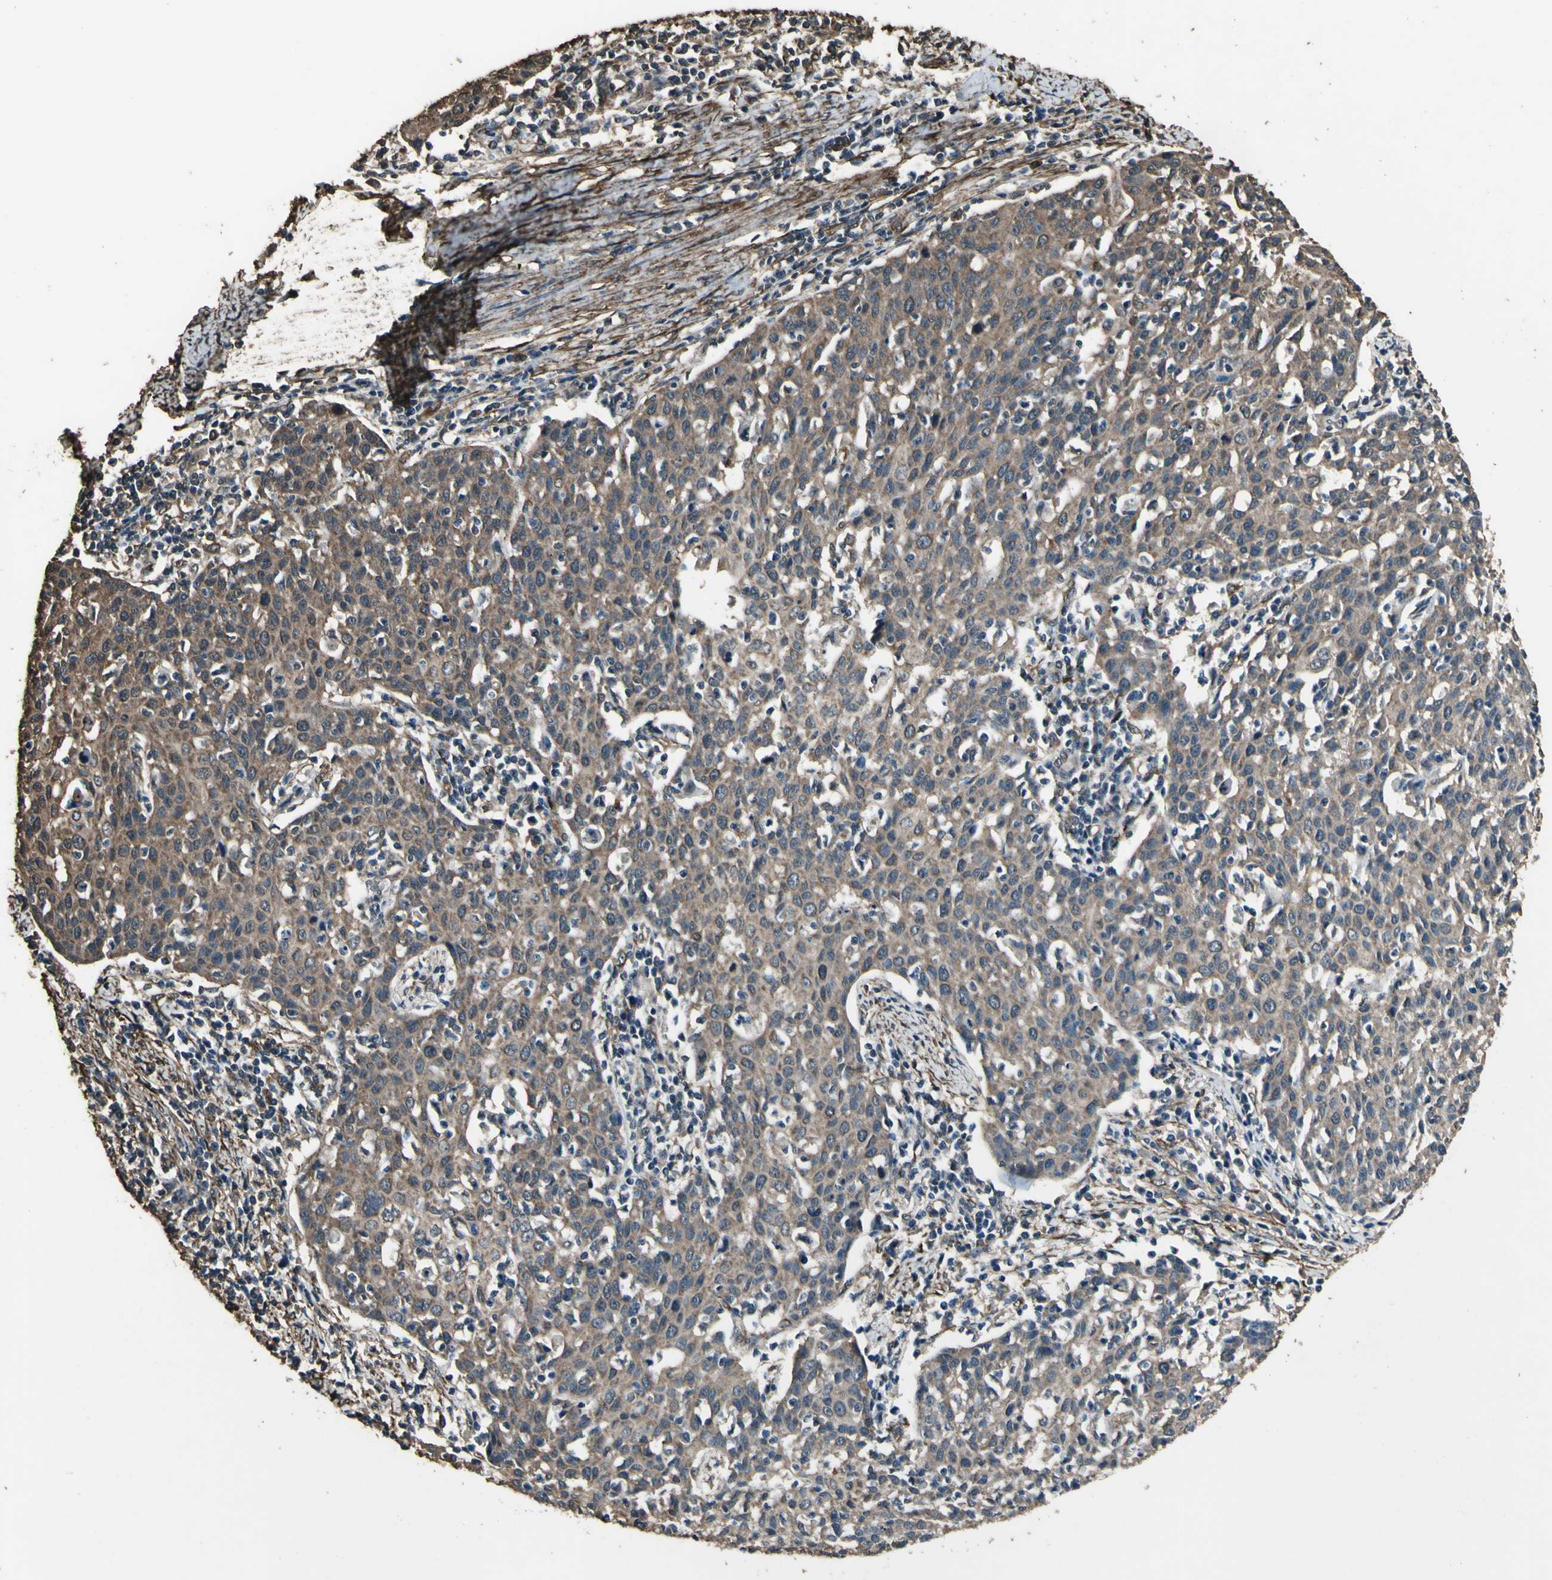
{"staining": {"intensity": "weak", "quantity": ">75%", "location": "cytoplasmic/membranous"}, "tissue": "cervical cancer", "cell_type": "Tumor cells", "image_type": "cancer", "snomed": [{"axis": "morphology", "description": "Squamous cell carcinoma, NOS"}, {"axis": "topography", "description": "Cervix"}], "caption": "The photomicrograph demonstrates immunohistochemical staining of cervical cancer. There is weak cytoplasmic/membranous staining is present in about >75% of tumor cells.", "gene": "TSPO", "patient": {"sex": "female", "age": 38}}